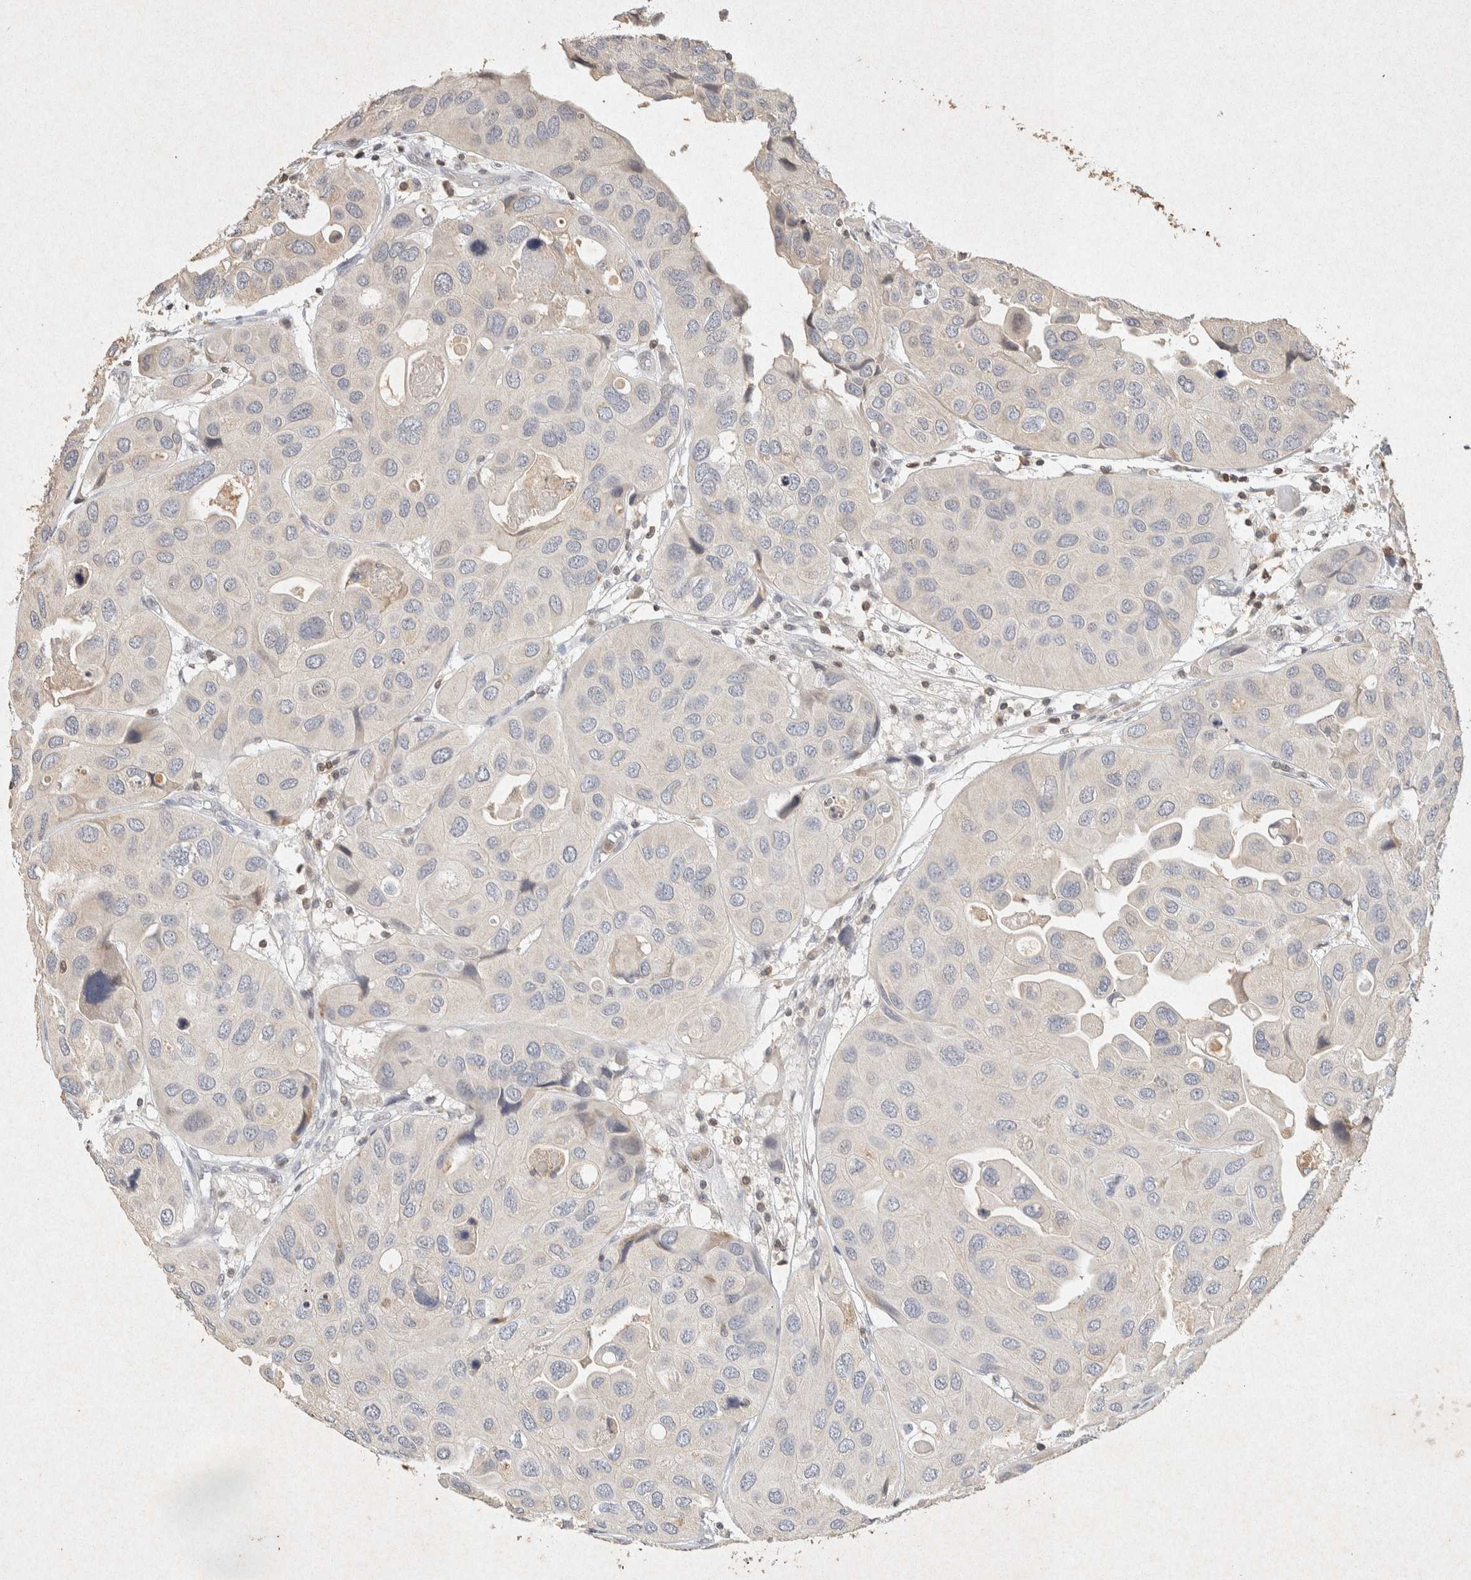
{"staining": {"intensity": "negative", "quantity": "none", "location": "none"}, "tissue": "urothelial cancer", "cell_type": "Tumor cells", "image_type": "cancer", "snomed": [{"axis": "morphology", "description": "Urothelial carcinoma, High grade"}, {"axis": "topography", "description": "Urinary bladder"}], "caption": "Immunohistochemistry (IHC) micrograph of neoplastic tissue: human high-grade urothelial carcinoma stained with DAB shows no significant protein expression in tumor cells.", "gene": "RAC2", "patient": {"sex": "female", "age": 64}}